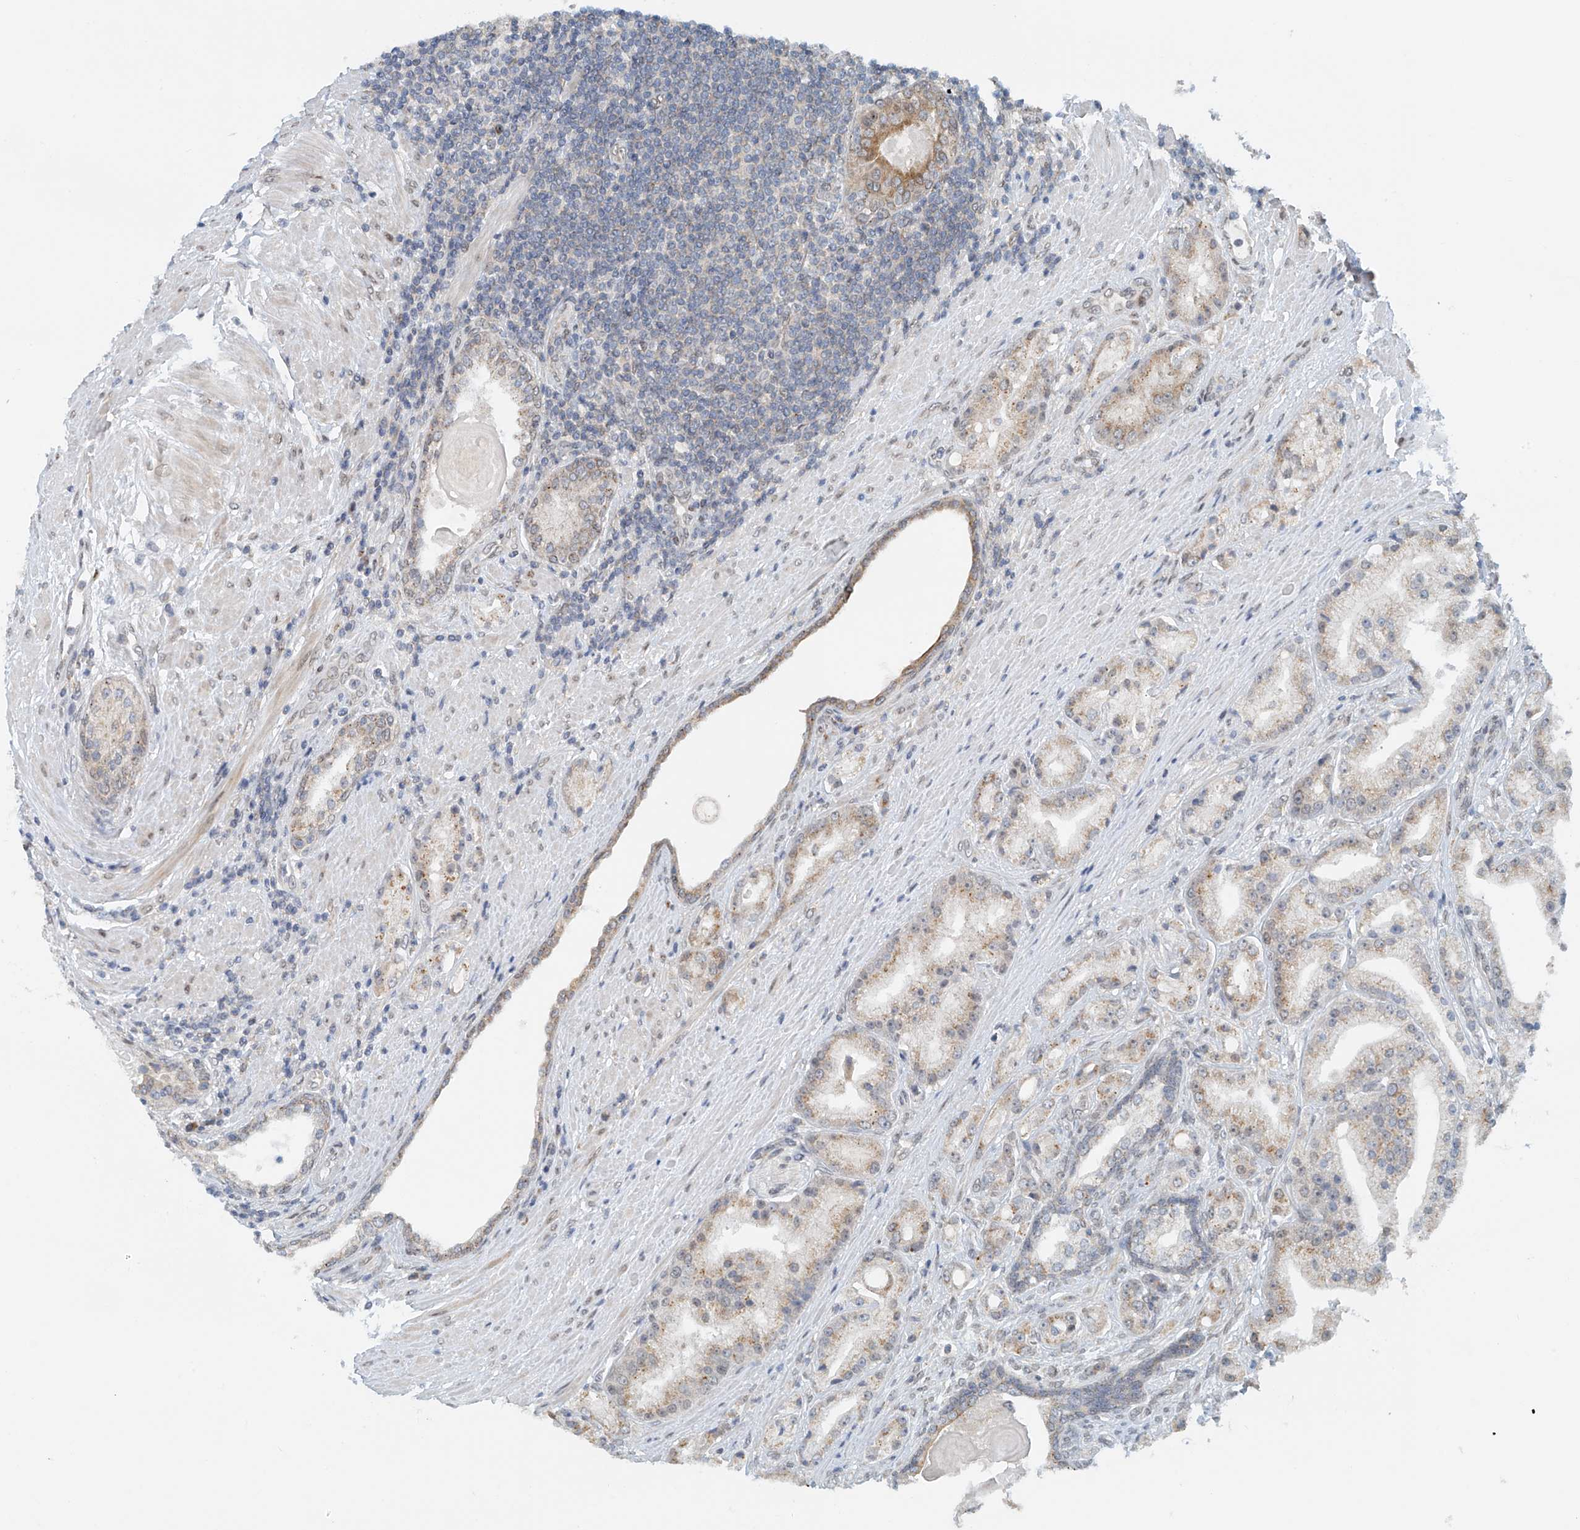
{"staining": {"intensity": "weak", "quantity": "25%-75%", "location": "cytoplasmic/membranous"}, "tissue": "prostate cancer", "cell_type": "Tumor cells", "image_type": "cancer", "snomed": [{"axis": "morphology", "description": "Adenocarcinoma, Low grade"}, {"axis": "topography", "description": "Prostate"}], "caption": "Adenocarcinoma (low-grade) (prostate) stained with DAB IHC displays low levels of weak cytoplasmic/membranous expression in approximately 25%-75% of tumor cells.", "gene": "STARD9", "patient": {"sex": "male", "age": 67}}